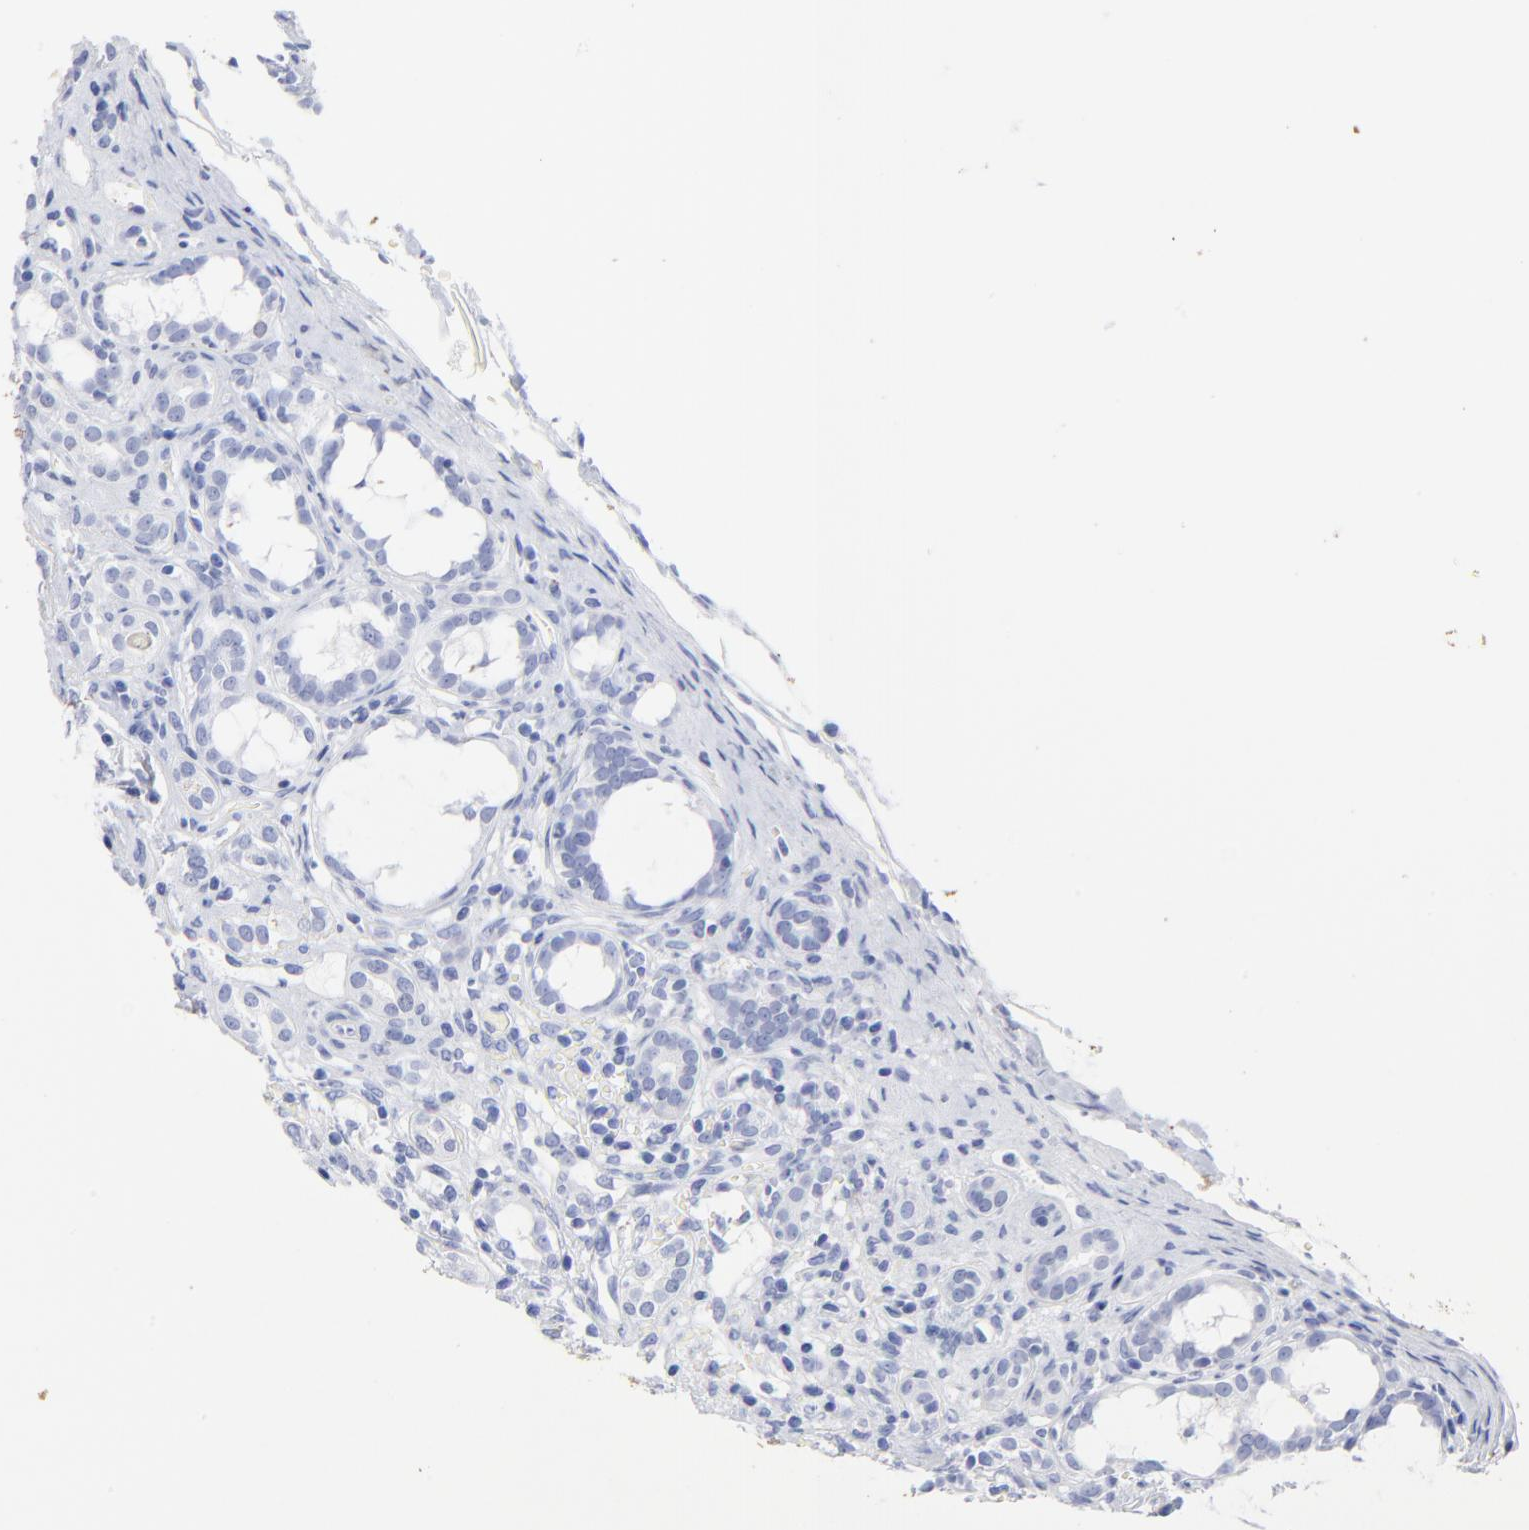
{"staining": {"intensity": "negative", "quantity": "none", "location": "none"}, "tissue": "kidney", "cell_type": "Cells in glomeruli", "image_type": "normal", "snomed": [{"axis": "morphology", "description": "Normal tissue, NOS"}, {"axis": "topography", "description": "Kidney"}], "caption": "This histopathology image is of unremarkable kidney stained with immunohistochemistry to label a protein in brown with the nuclei are counter-stained blue. There is no expression in cells in glomeruli.", "gene": "ACY1", "patient": {"sex": "male", "age": 7}}